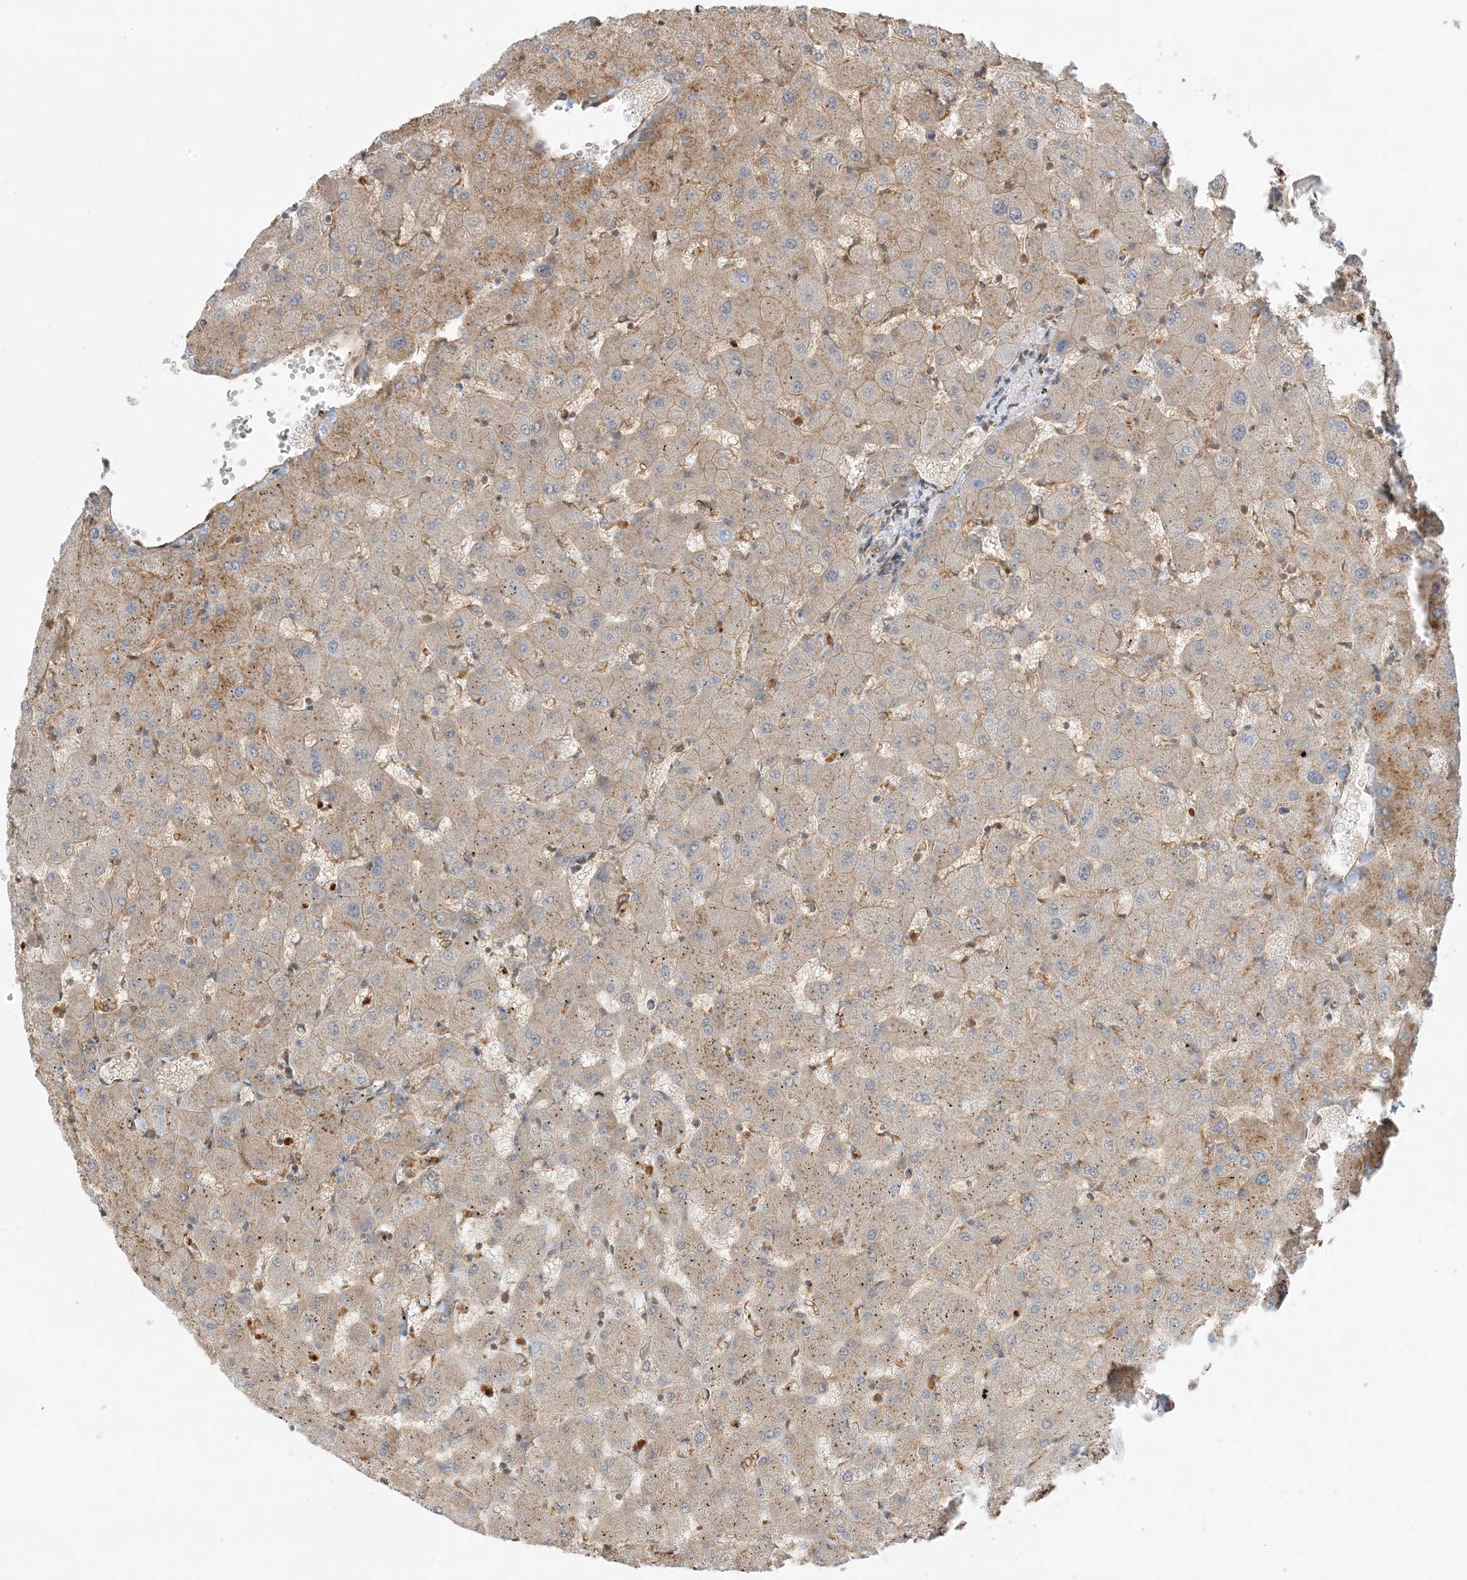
{"staining": {"intensity": "weak", "quantity": ">75%", "location": "cytoplasmic/membranous"}, "tissue": "liver", "cell_type": "Cholangiocytes", "image_type": "normal", "snomed": [{"axis": "morphology", "description": "Normal tissue, NOS"}, {"axis": "topography", "description": "Liver"}], "caption": "About >75% of cholangiocytes in normal human liver reveal weak cytoplasmic/membranous protein positivity as visualized by brown immunohistochemical staining.", "gene": "UBAP2L", "patient": {"sex": "female", "age": 63}}